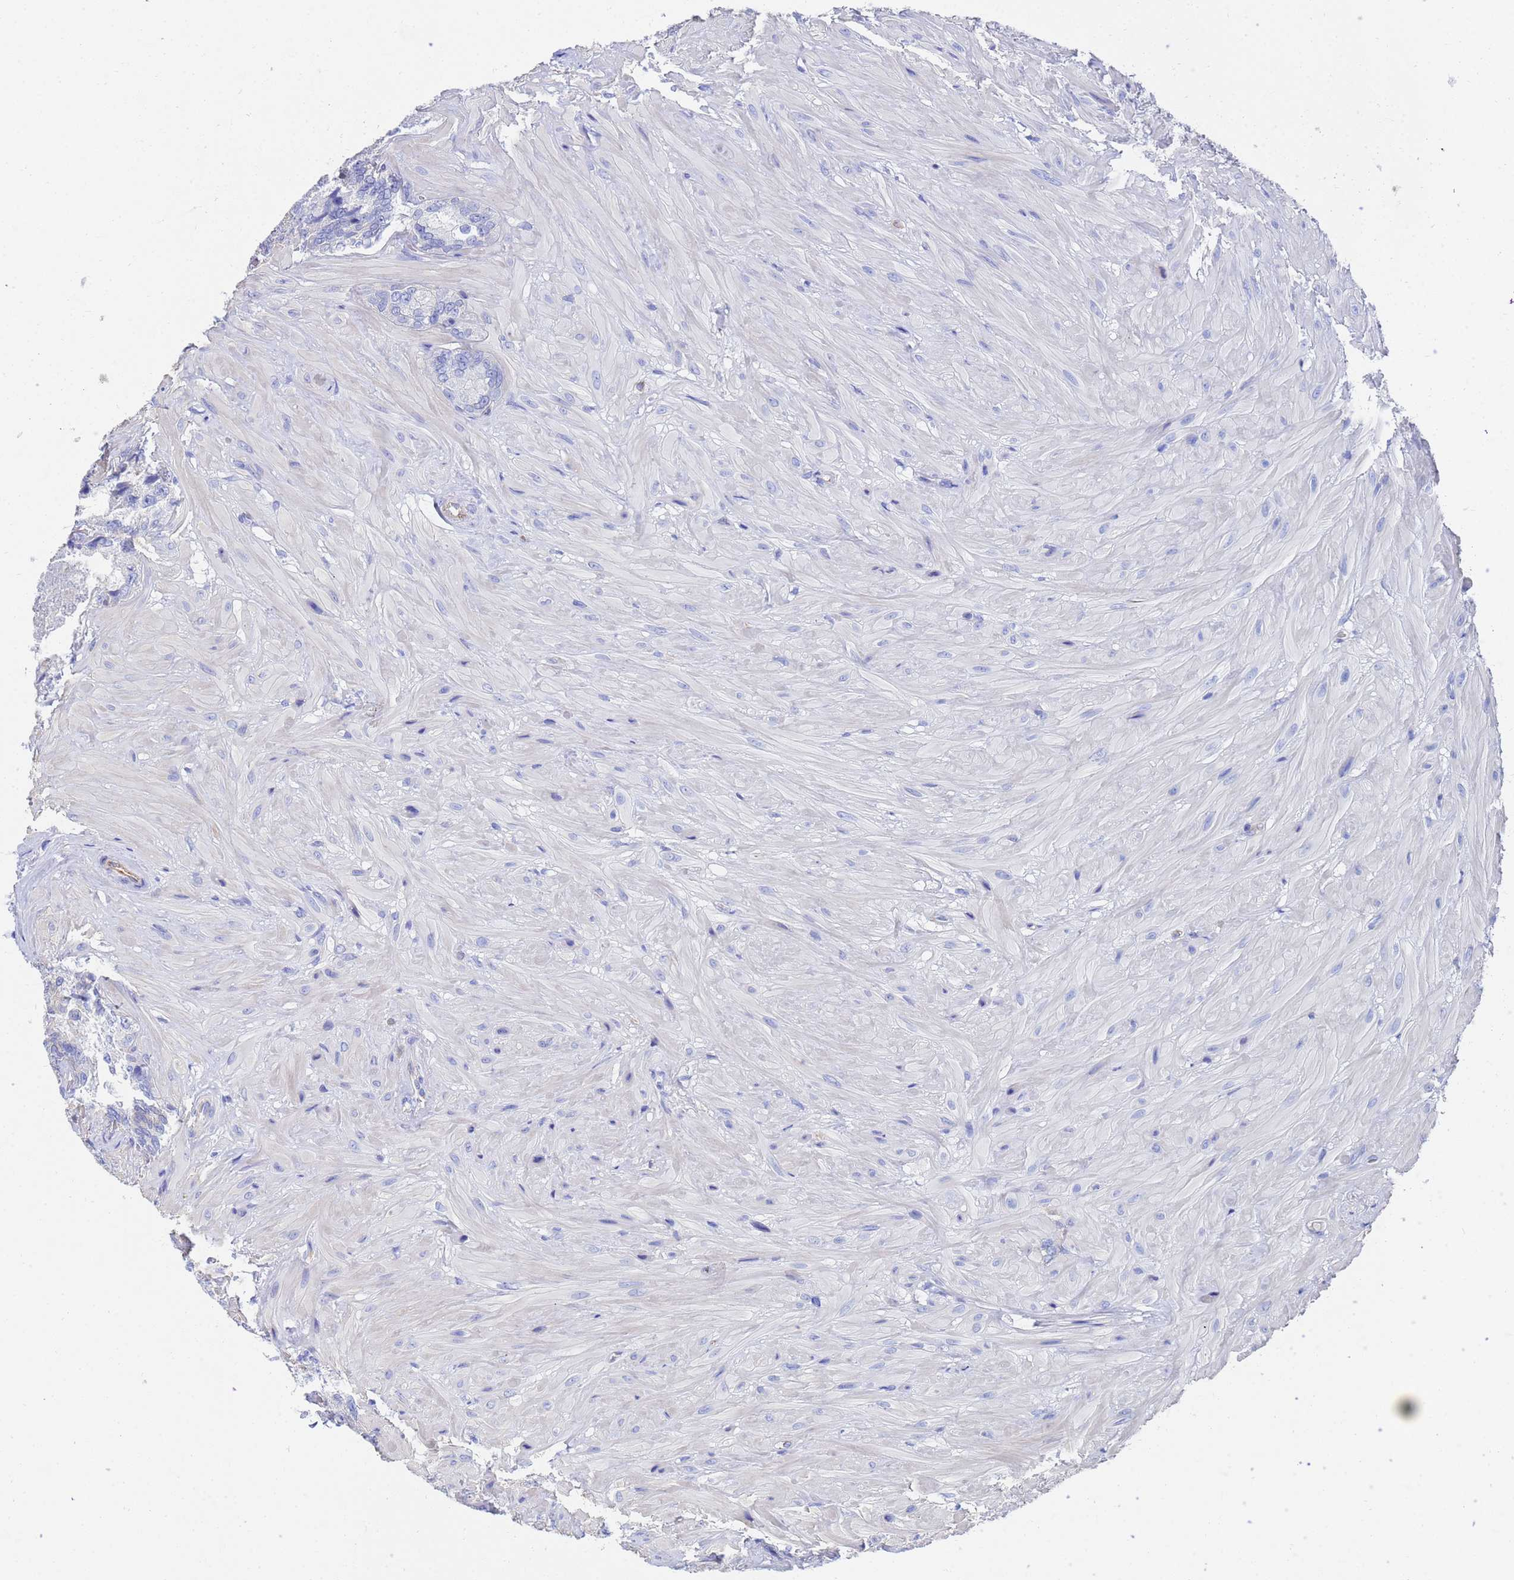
{"staining": {"intensity": "negative", "quantity": "none", "location": "none"}, "tissue": "seminal vesicle", "cell_type": "Glandular cells", "image_type": "normal", "snomed": [{"axis": "morphology", "description": "Normal tissue, NOS"}, {"axis": "topography", "description": "Seminal veicle"}, {"axis": "topography", "description": "Peripheral nerve tissue"}], "caption": "This image is of unremarkable seminal vesicle stained with IHC to label a protein in brown with the nuclei are counter-stained blue. There is no expression in glandular cells.", "gene": "GCHFR", "patient": {"sex": "male", "age": 67}}